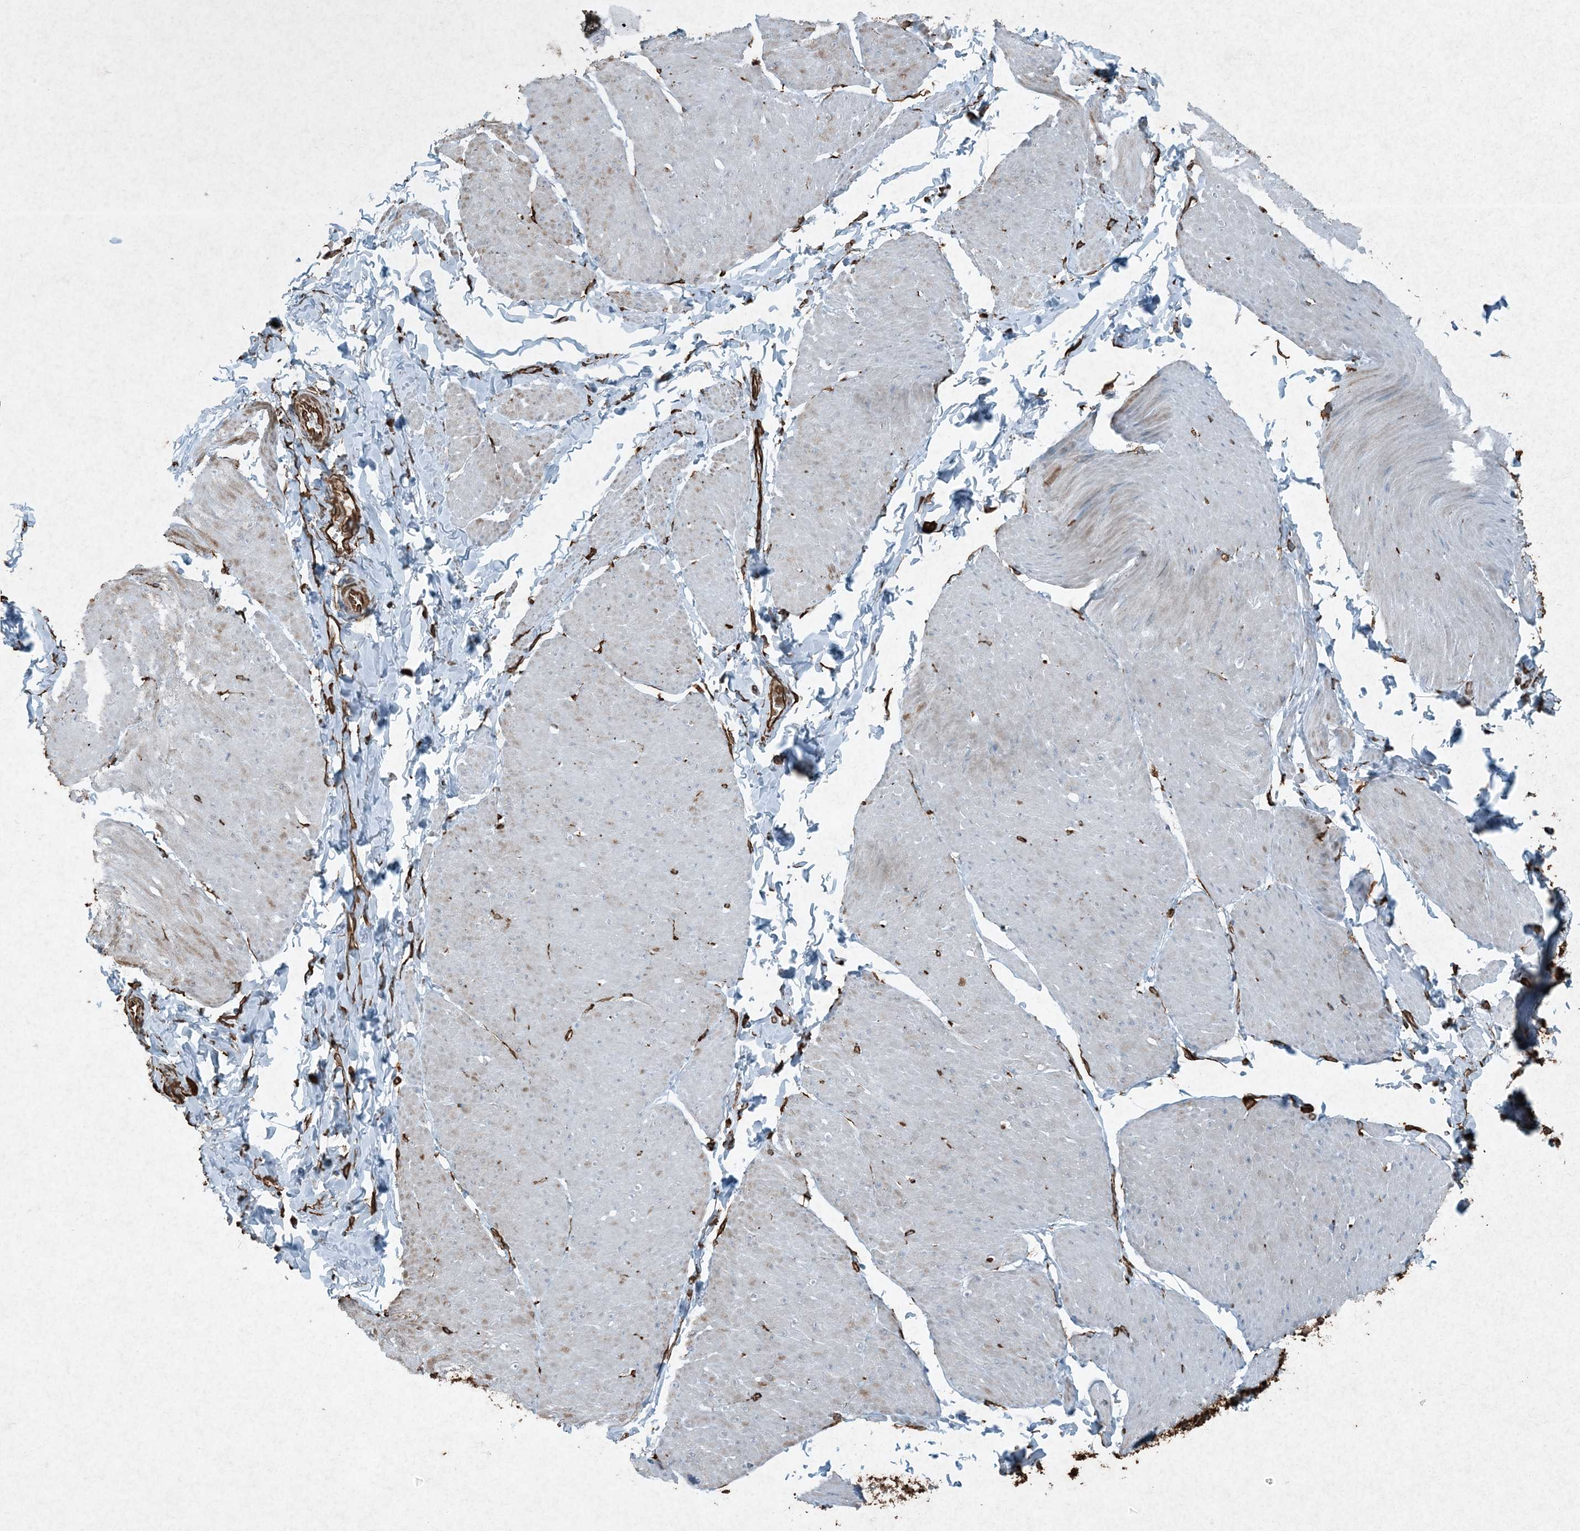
{"staining": {"intensity": "moderate", "quantity": "25%-75%", "location": "cytoplasmic/membranous"}, "tissue": "smooth muscle", "cell_type": "Smooth muscle cells", "image_type": "normal", "snomed": [{"axis": "morphology", "description": "Urothelial carcinoma, High grade"}, {"axis": "topography", "description": "Urinary bladder"}], "caption": "Immunohistochemistry (IHC) image of benign smooth muscle: smooth muscle stained using immunohistochemistry (IHC) shows medium levels of moderate protein expression localized specifically in the cytoplasmic/membranous of smooth muscle cells, appearing as a cytoplasmic/membranous brown color.", "gene": "RYK", "patient": {"sex": "male", "age": 46}}